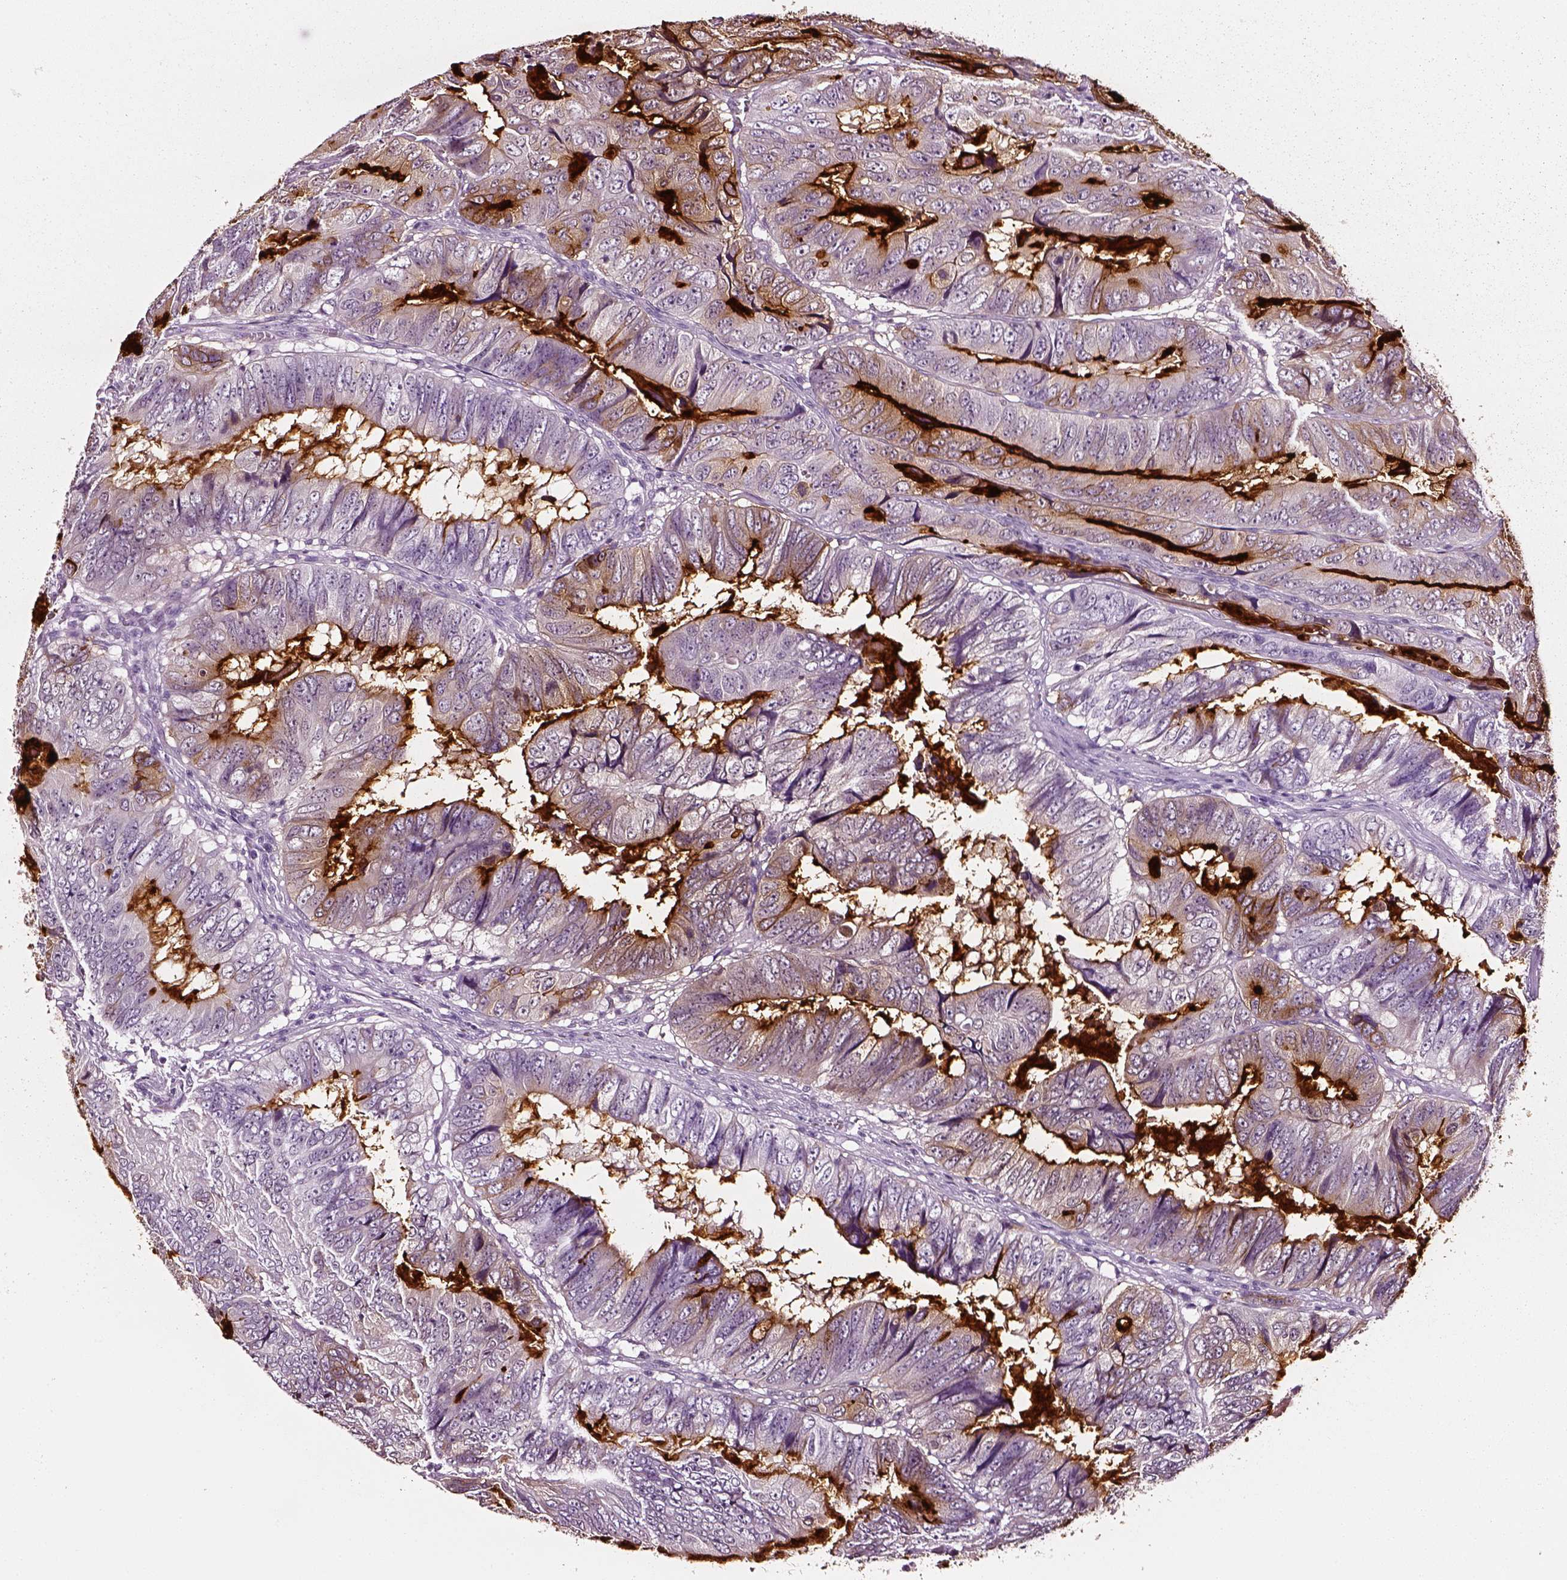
{"staining": {"intensity": "strong", "quantity": ">75%", "location": "cytoplasmic/membranous"}, "tissue": "colorectal cancer", "cell_type": "Tumor cells", "image_type": "cancer", "snomed": [{"axis": "morphology", "description": "Adenocarcinoma, NOS"}, {"axis": "topography", "description": "Colon"}], "caption": "Immunohistochemistry of human colorectal cancer reveals high levels of strong cytoplasmic/membranous expression in about >75% of tumor cells.", "gene": "DPEP1", "patient": {"sex": "male", "age": 79}}